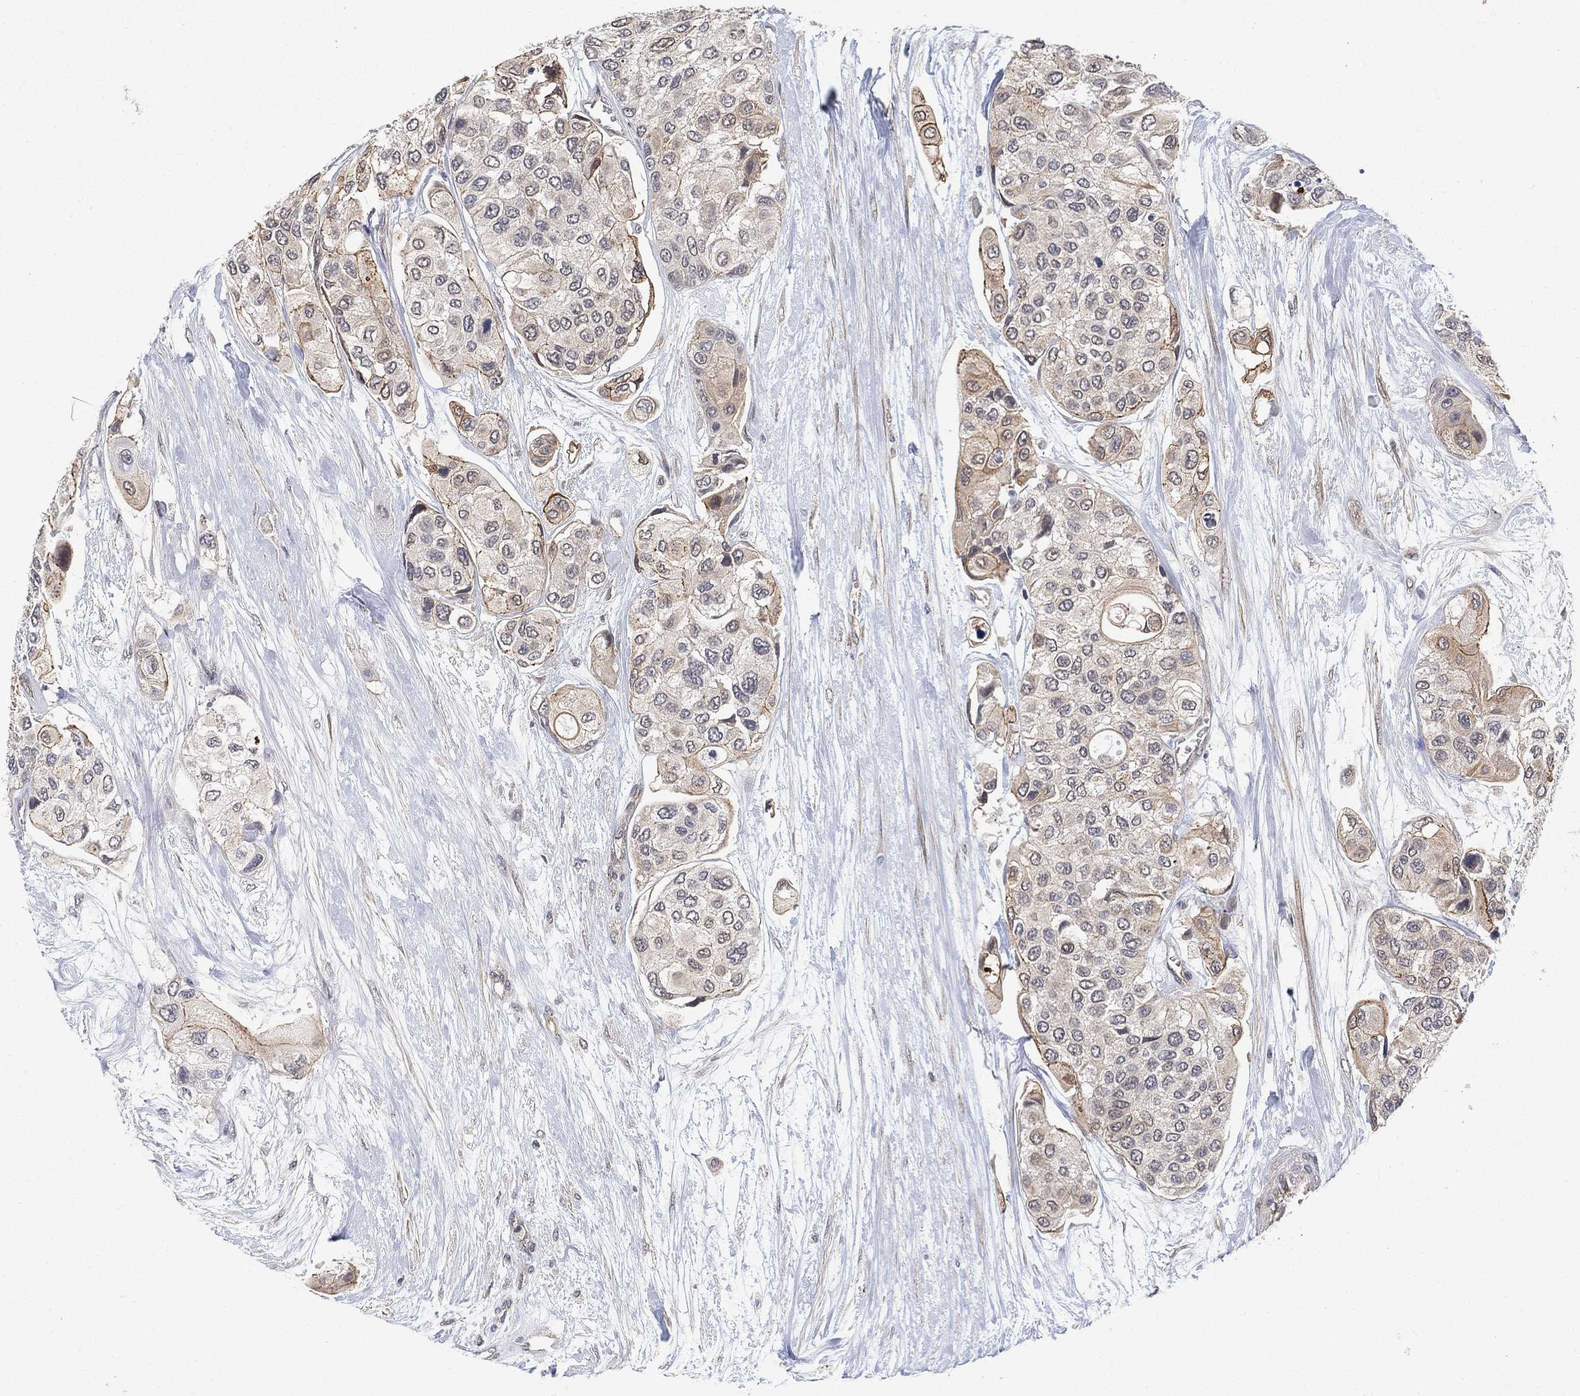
{"staining": {"intensity": "moderate", "quantity": "<25%", "location": "cytoplasmic/membranous"}, "tissue": "urothelial cancer", "cell_type": "Tumor cells", "image_type": "cancer", "snomed": [{"axis": "morphology", "description": "Urothelial carcinoma, High grade"}, {"axis": "topography", "description": "Urinary bladder"}], "caption": "IHC (DAB (3,3'-diaminobenzidine)) staining of urothelial carcinoma (high-grade) exhibits moderate cytoplasmic/membranous protein staining in approximately <25% of tumor cells.", "gene": "MCUR1", "patient": {"sex": "male", "age": 77}}